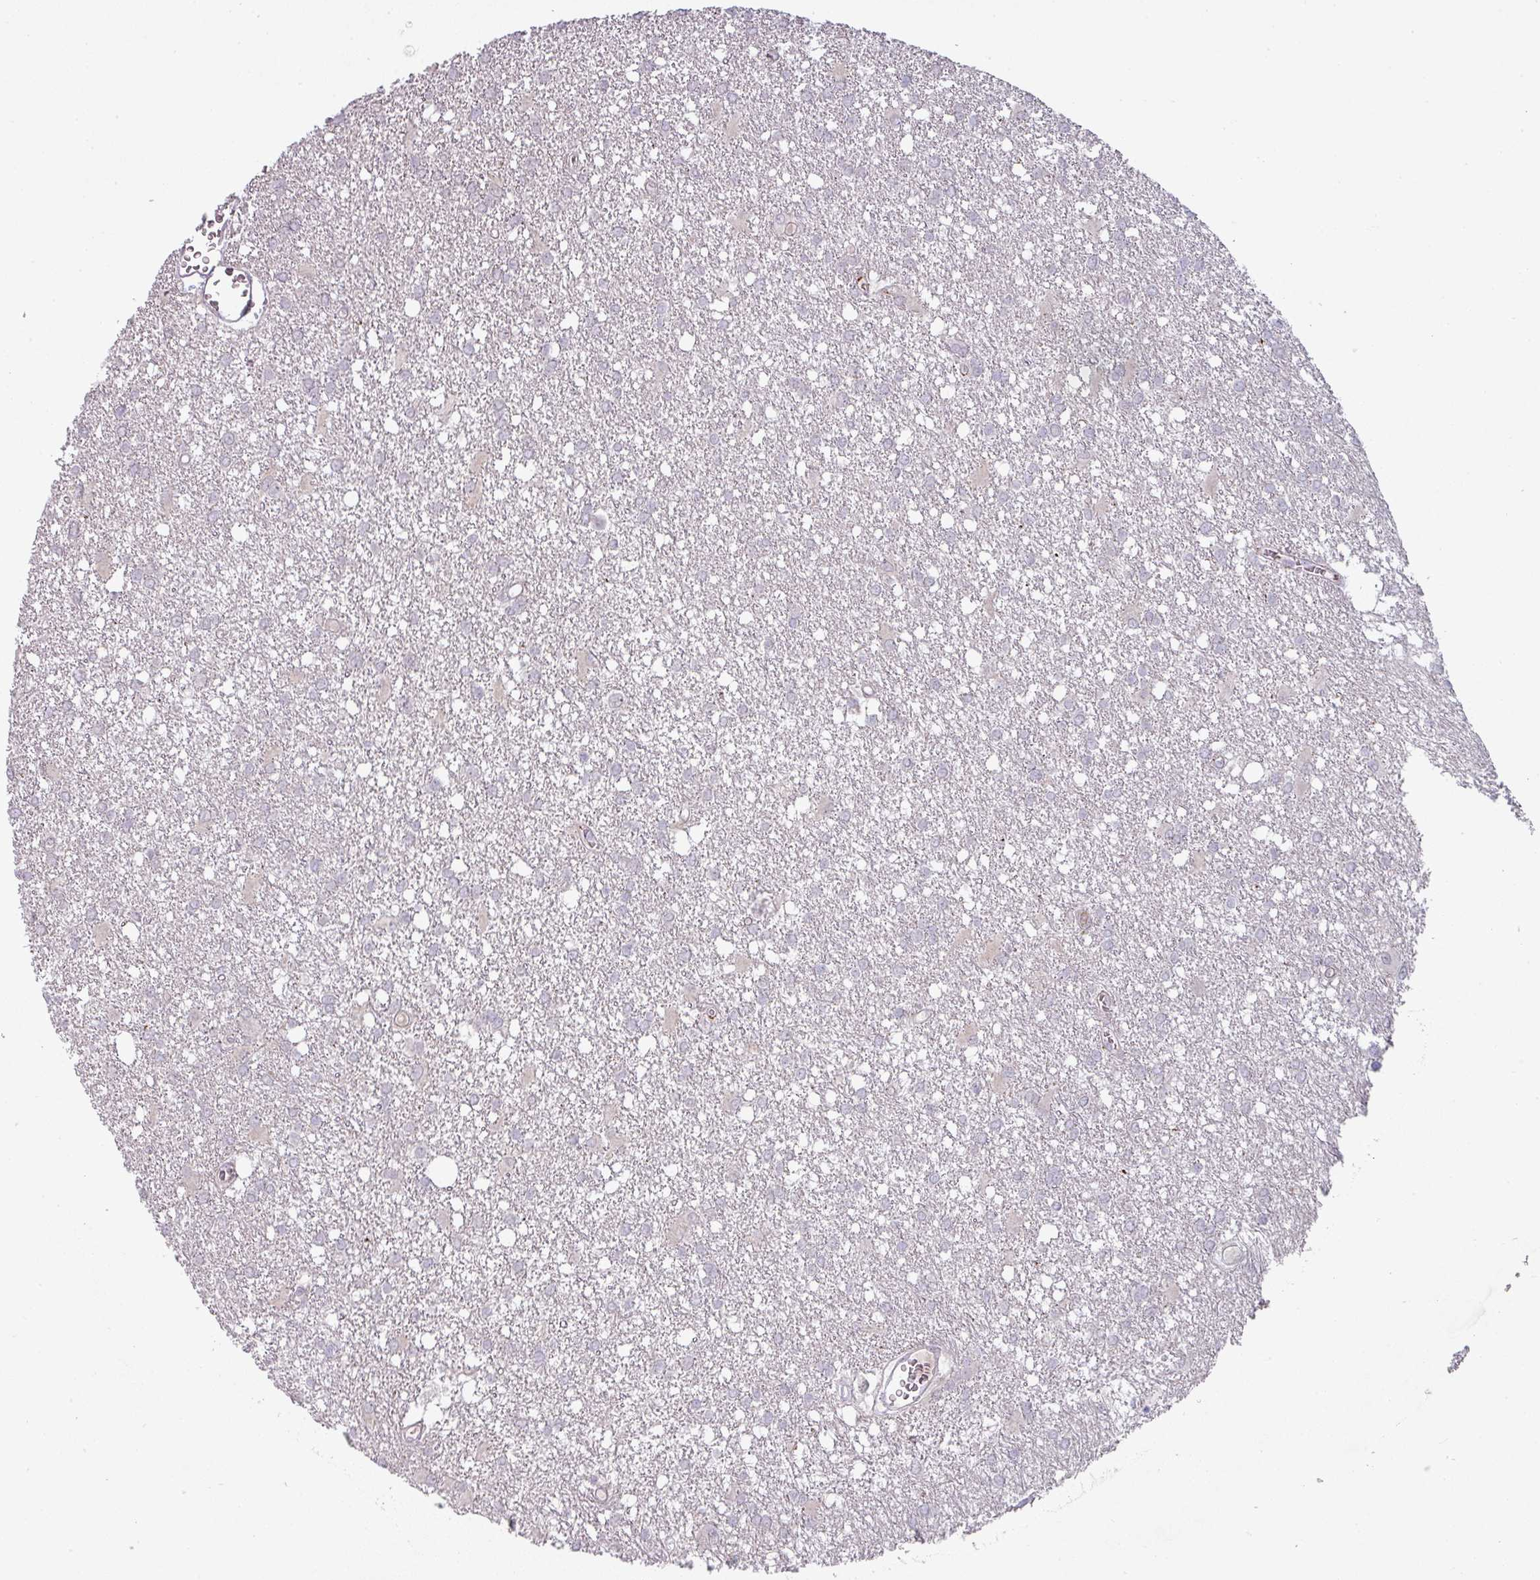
{"staining": {"intensity": "negative", "quantity": "none", "location": "none"}, "tissue": "glioma", "cell_type": "Tumor cells", "image_type": "cancer", "snomed": [{"axis": "morphology", "description": "Glioma, malignant, High grade"}, {"axis": "topography", "description": "Brain"}], "caption": "An IHC histopathology image of malignant high-grade glioma is shown. There is no staining in tumor cells of malignant high-grade glioma.", "gene": "MAGEC3", "patient": {"sex": "male", "age": 48}}